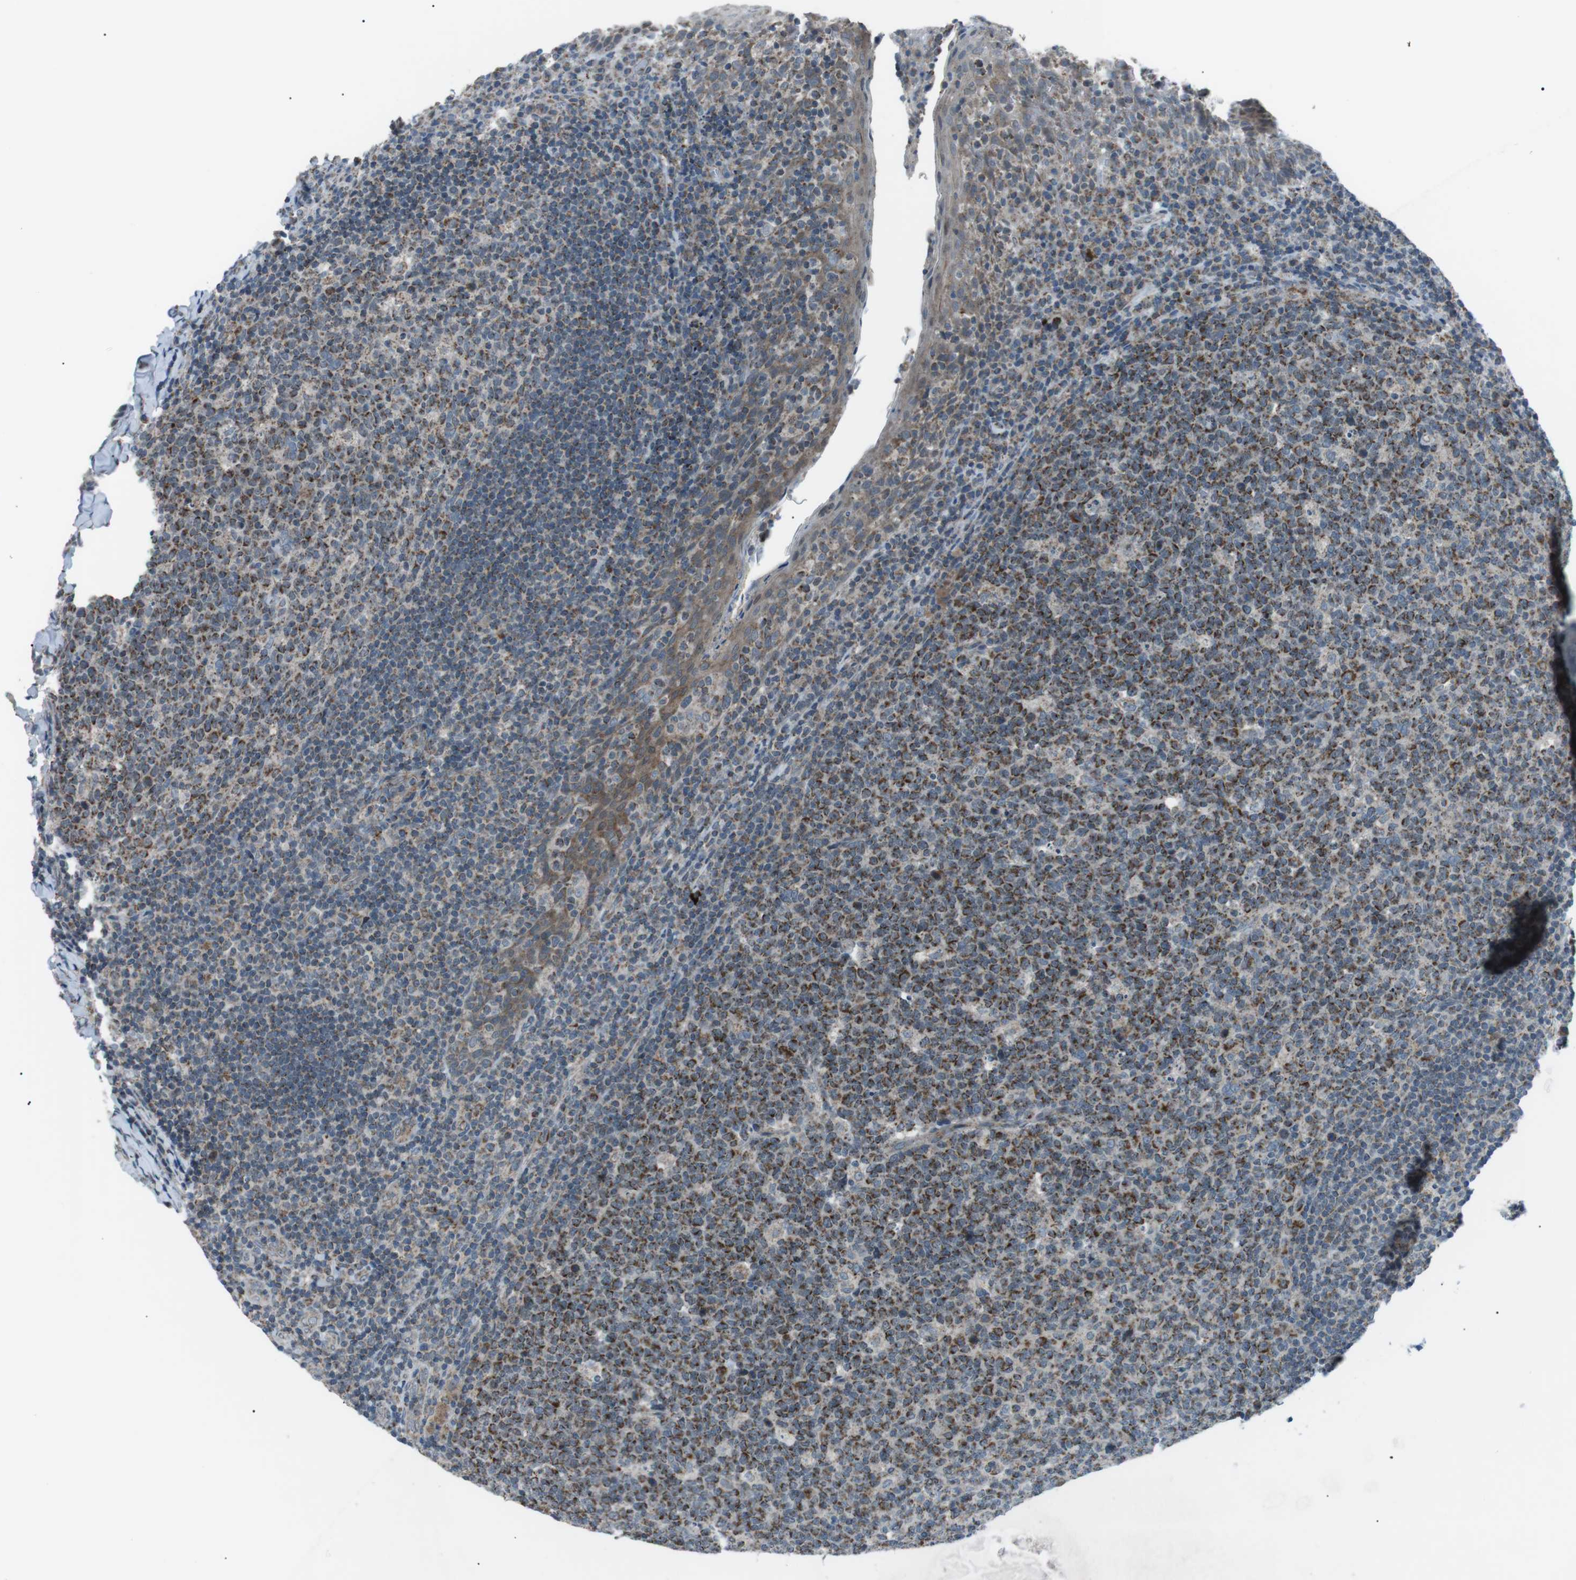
{"staining": {"intensity": "moderate", "quantity": ">75%", "location": "cytoplasmic/membranous"}, "tissue": "tonsil", "cell_type": "Germinal center cells", "image_type": "normal", "snomed": [{"axis": "morphology", "description": "Normal tissue, NOS"}, {"axis": "topography", "description": "Tonsil"}], "caption": "This micrograph displays immunohistochemistry staining of normal tonsil, with medium moderate cytoplasmic/membranous expression in about >75% of germinal center cells.", "gene": "ARID5B", "patient": {"sex": "male", "age": 17}}